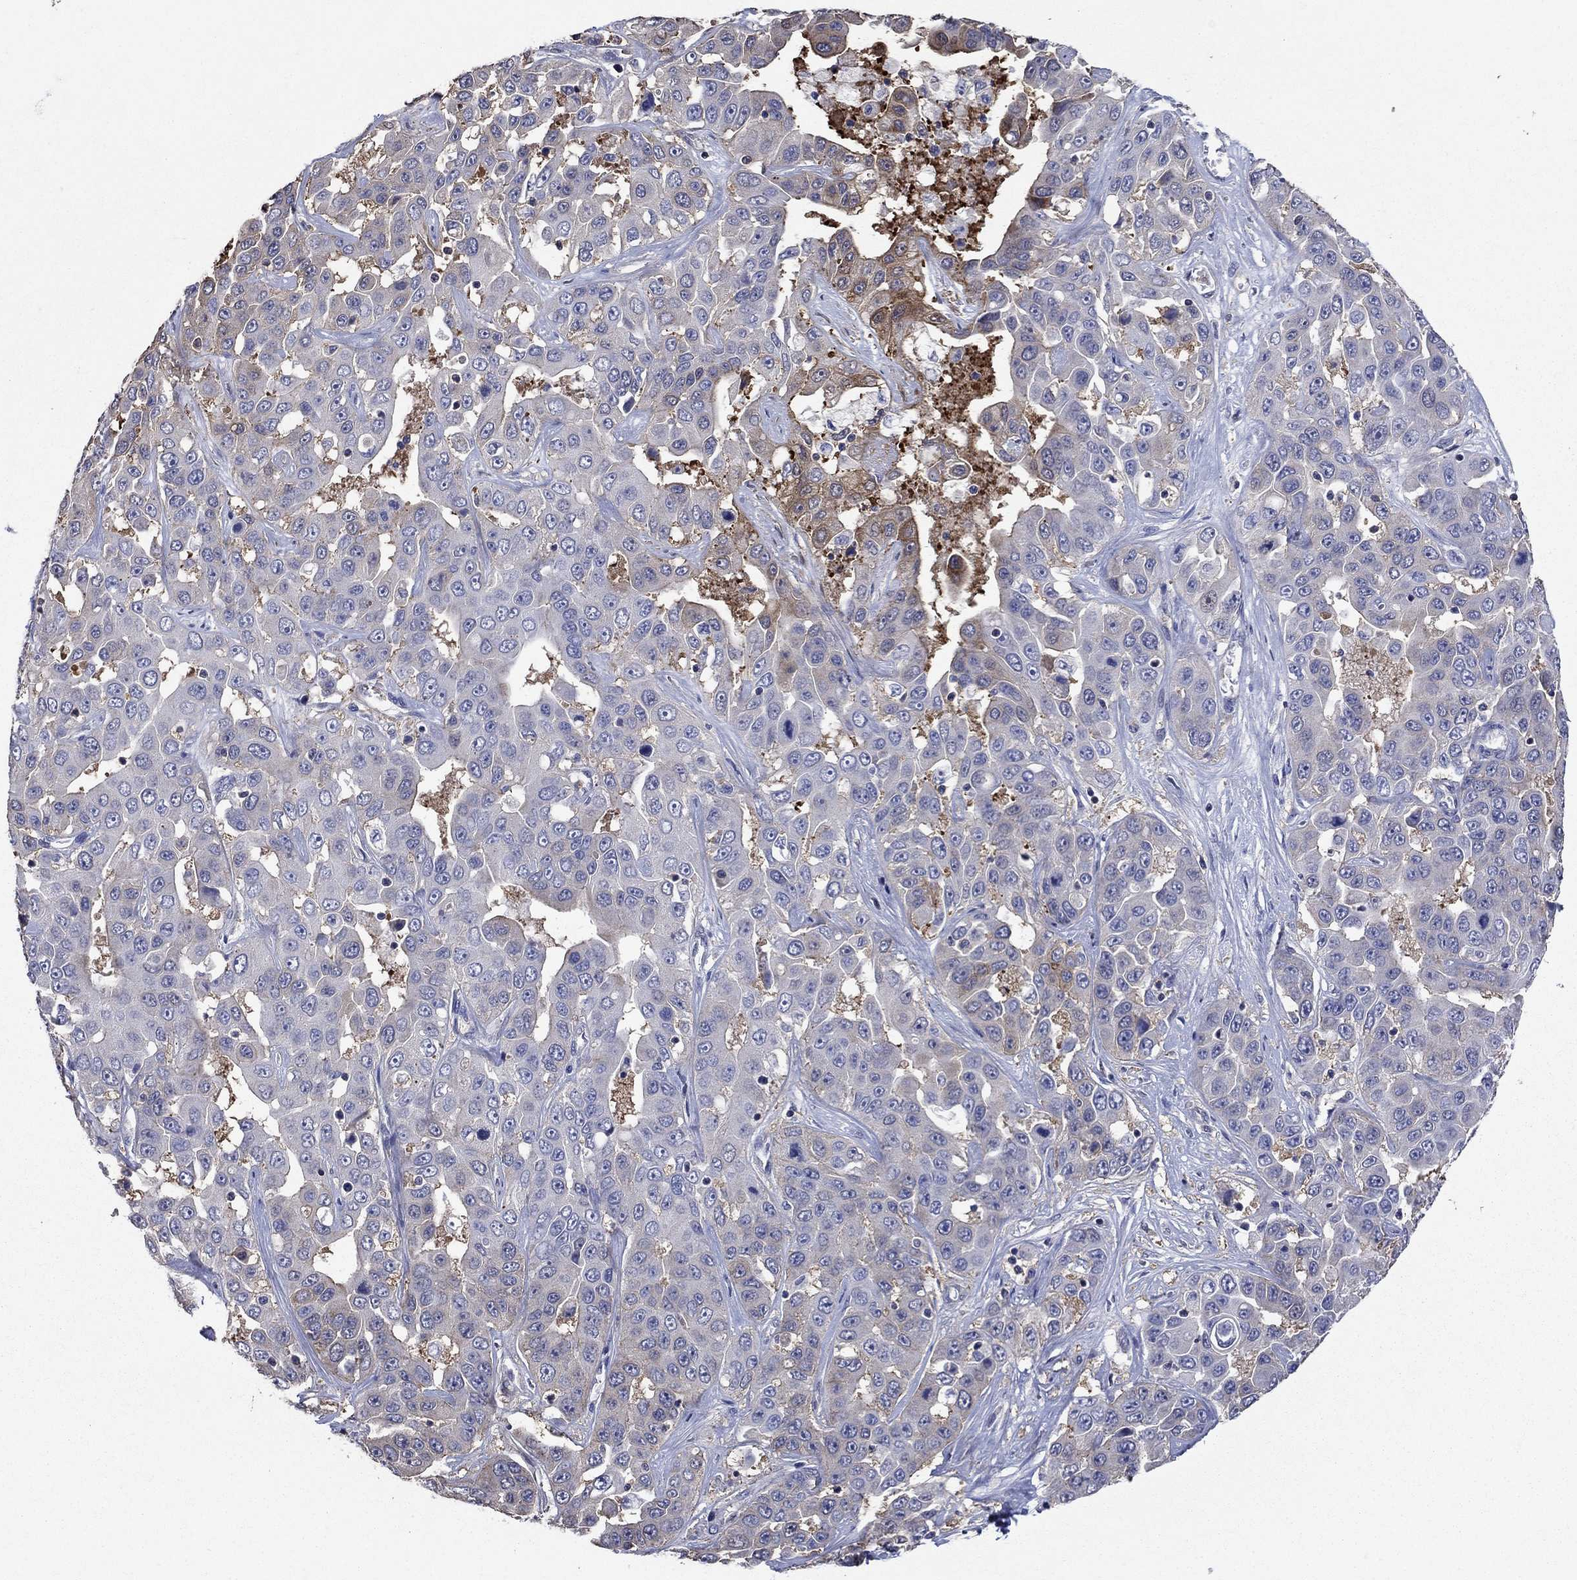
{"staining": {"intensity": "strong", "quantity": "<25%", "location": "cytoplasmic/membranous"}, "tissue": "liver cancer", "cell_type": "Tumor cells", "image_type": "cancer", "snomed": [{"axis": "morphology", "description": "Cholangiocarcinoma"}, {"axis": "topography", "description": "Liver"}], "caption": "Tumor cells demonstrate strong cytoplasmic/membranous positivity in approximately <25% of cells in liver cancer (cholangiocarcinoma).", "gene": "DVL1", "patient": {"sex": "female", "age": 52}}